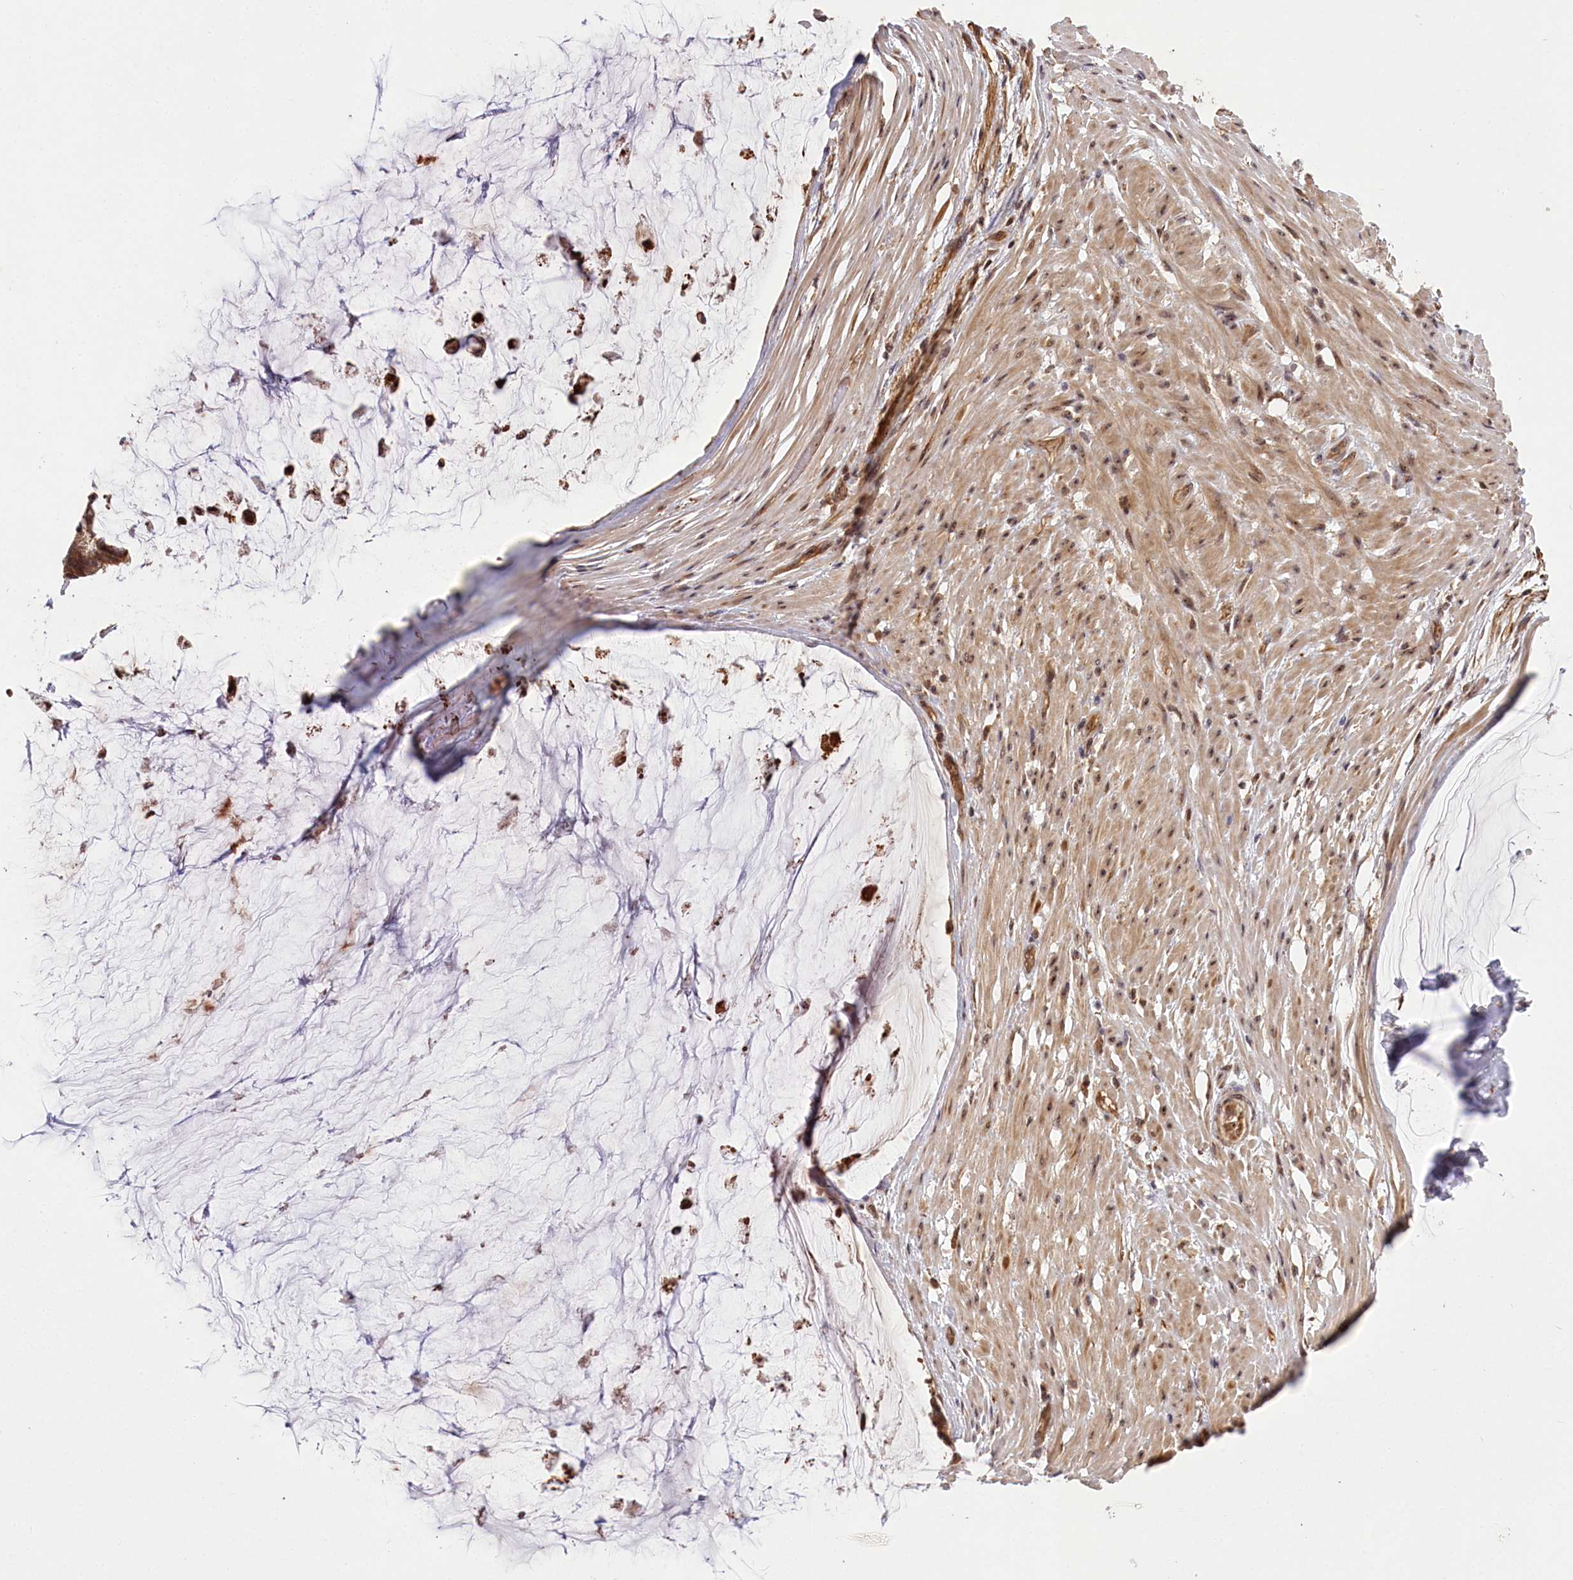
{"staining": {"intensity": "moderate", "quantity": ">75%", "location": "cytoplasmic/membranous,nuclear"}, "tissue": "ovarian cancer", "cell_type": "Tumor cells", "image_type": "cancer", "snomed": [{"axis": "morphology", "description": "Cystadenocarcinoma, mucinous, NOS"}, {"axis": "topography", "description": "Ovary"}], "caption": "A histopathology image of human ovarian cancer (mucinous cystadenocarcinoma) stained for a protein reveals moderate cytoplasmic/membranous and nuclear brown staining in tumor cells.", "gene": "SERGEF", "patient": {"sex": "female", "age": 39}}